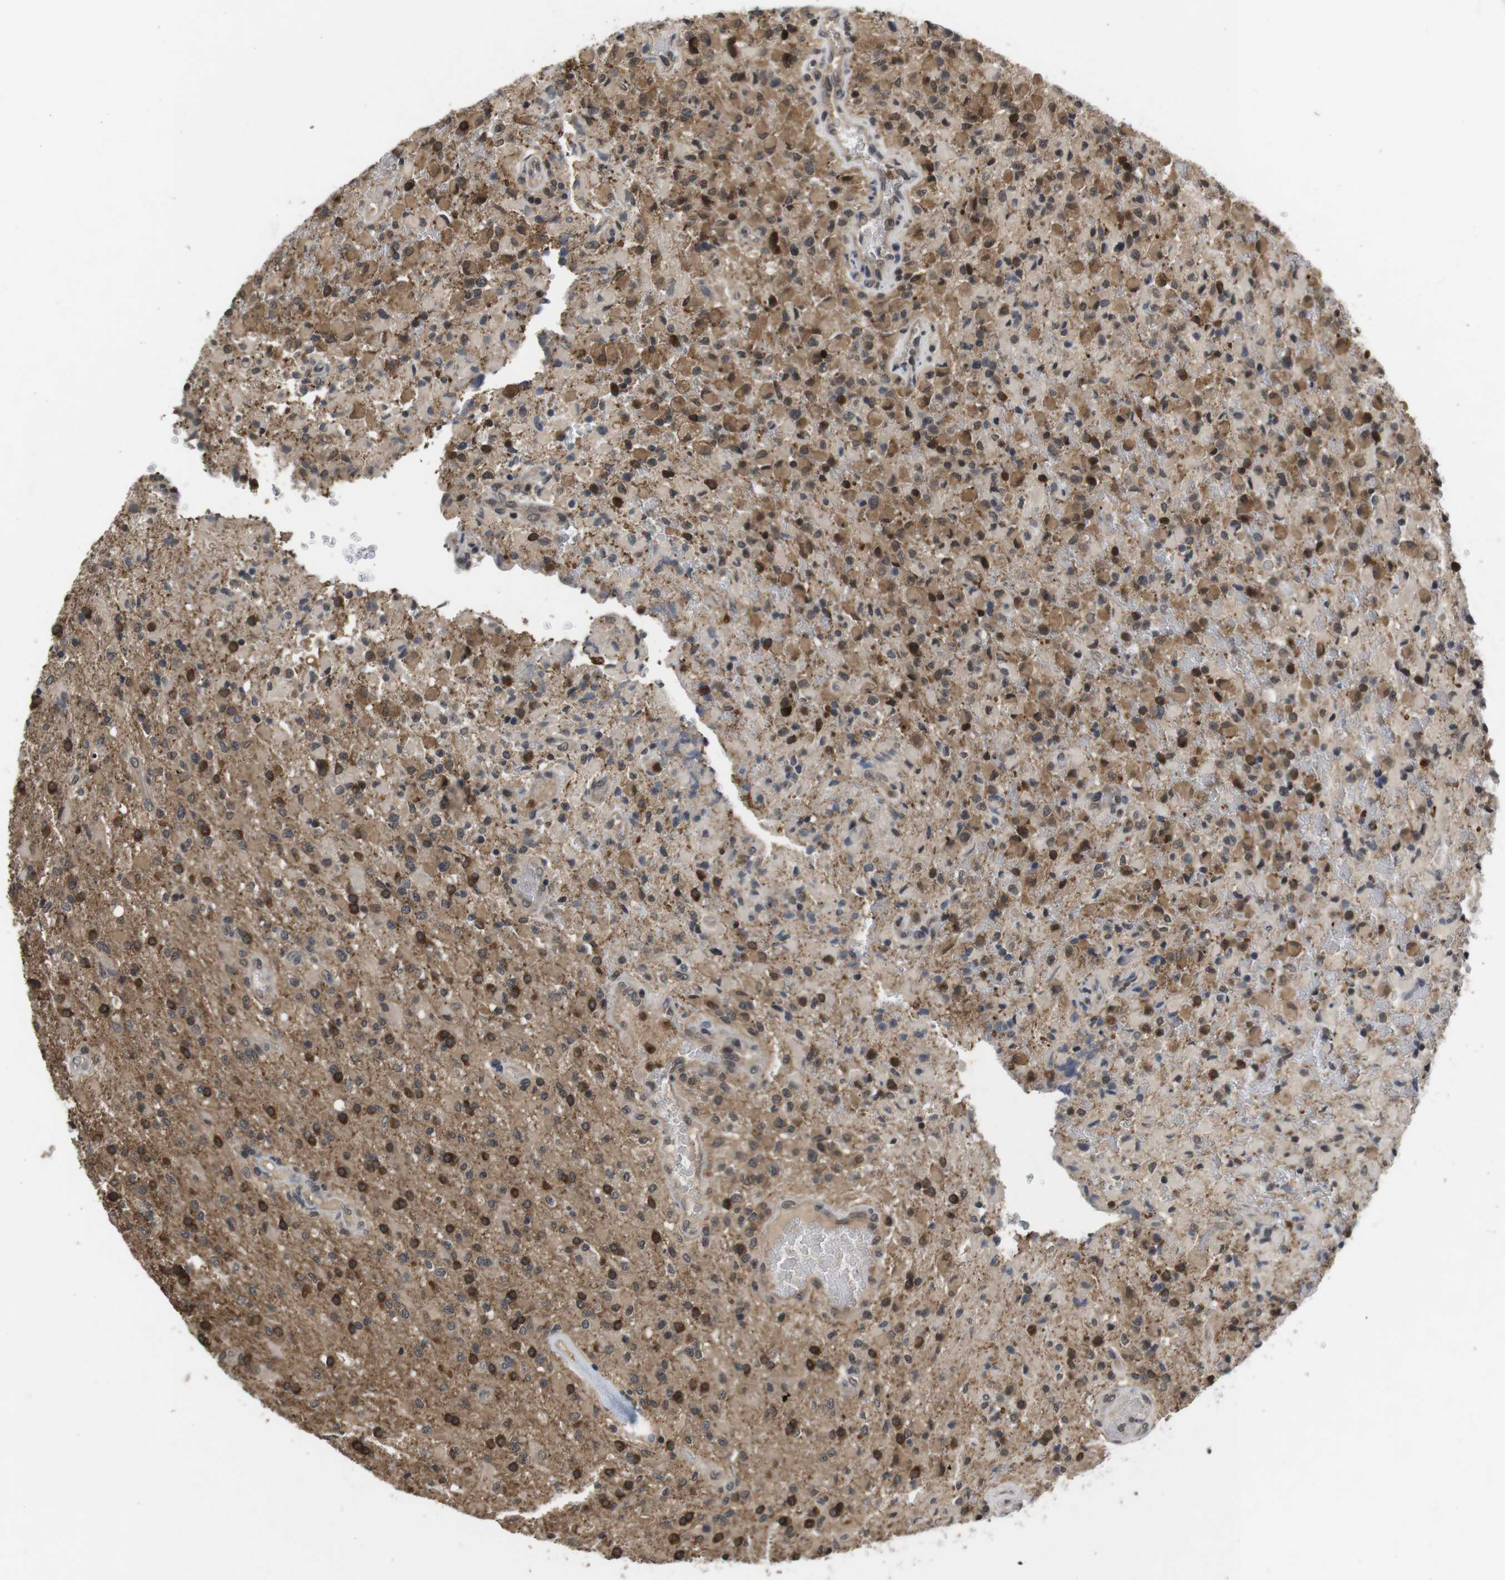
{"staining": {"intensity": "moderate", "quantity": ">75%", "location": "cytoplasmic/membranous"}, "tissue": "glioma", "cell_type": "Tumor cells", "image_type": "cancer", "snomed": [{"axis": "morphology", "description": "Glioma, malignant, High grade"}, {"axis": "topography", "description": "Brain"}], "caption": "The image exhibits a brown stain indicating the presence of a protein in the cytoplasmic/membranous of tumor cells in glioma. (DAB (3,3'-diaminobenzidine) IHC, brown staining for protein, blue staining for nuclei).", "gene": "FADD", "patient": {"sex": "male", "age": 71}}